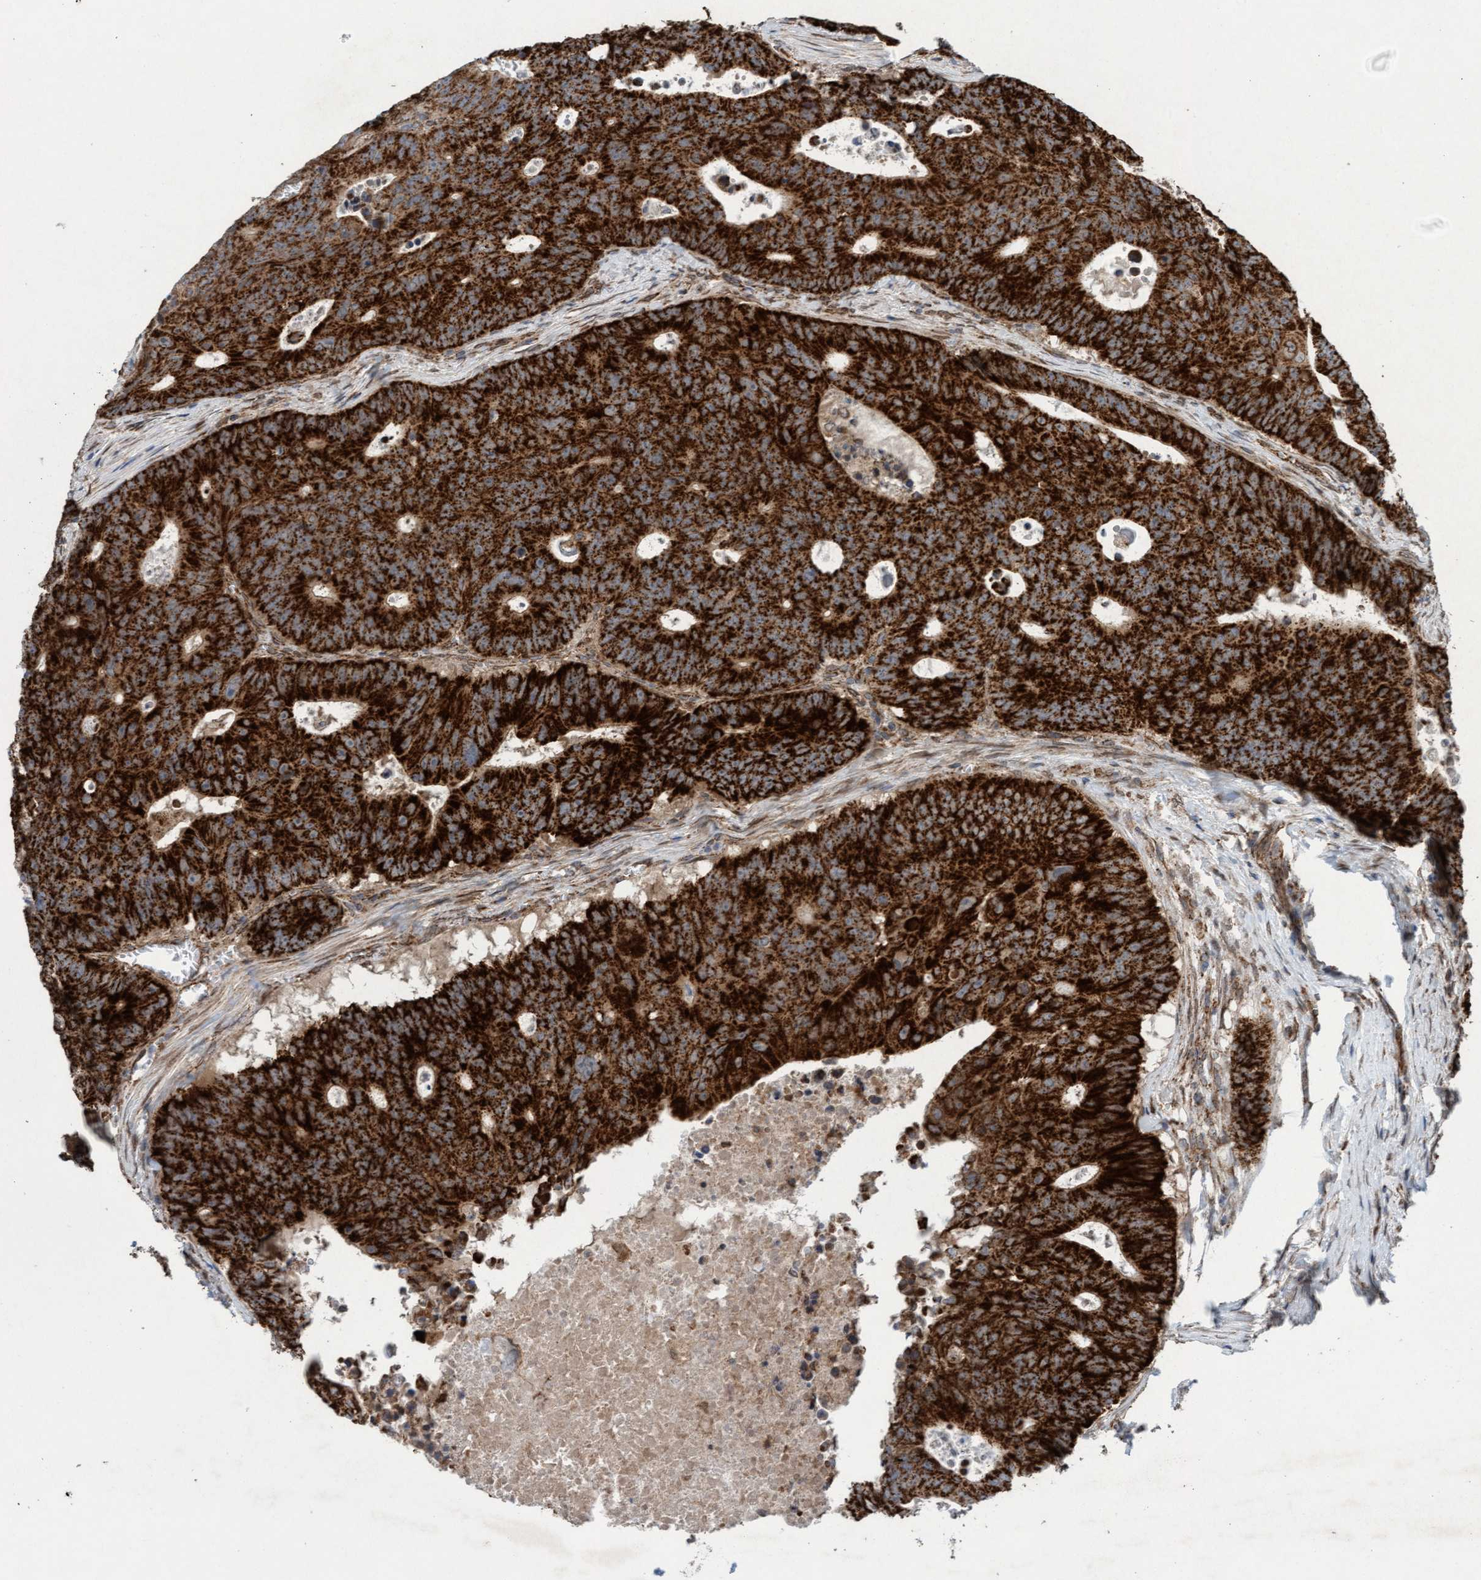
{"staining": {"intensity": "strong", "quantity": ">75%", "location": "cytoplasmic/membranous"}, "tissue": "colorectal cancer", "cell_type": "Tumor cells", "image_type": "cancer", "snomed": [{"axis": "morphology", "description": "Adenocarcinoma, NOS"}, {"axis": "topography", "description": "Colon"}], "caption": "Immunohistochemical staining of human colorectal cancer (adenocarcinoma) demonstrates high levels of strong cytoplasmic/membranous protein expression in about >75% of tumor cells.", "gene": "MRPS23", "patient": {"sex": "male", "age": 87}}